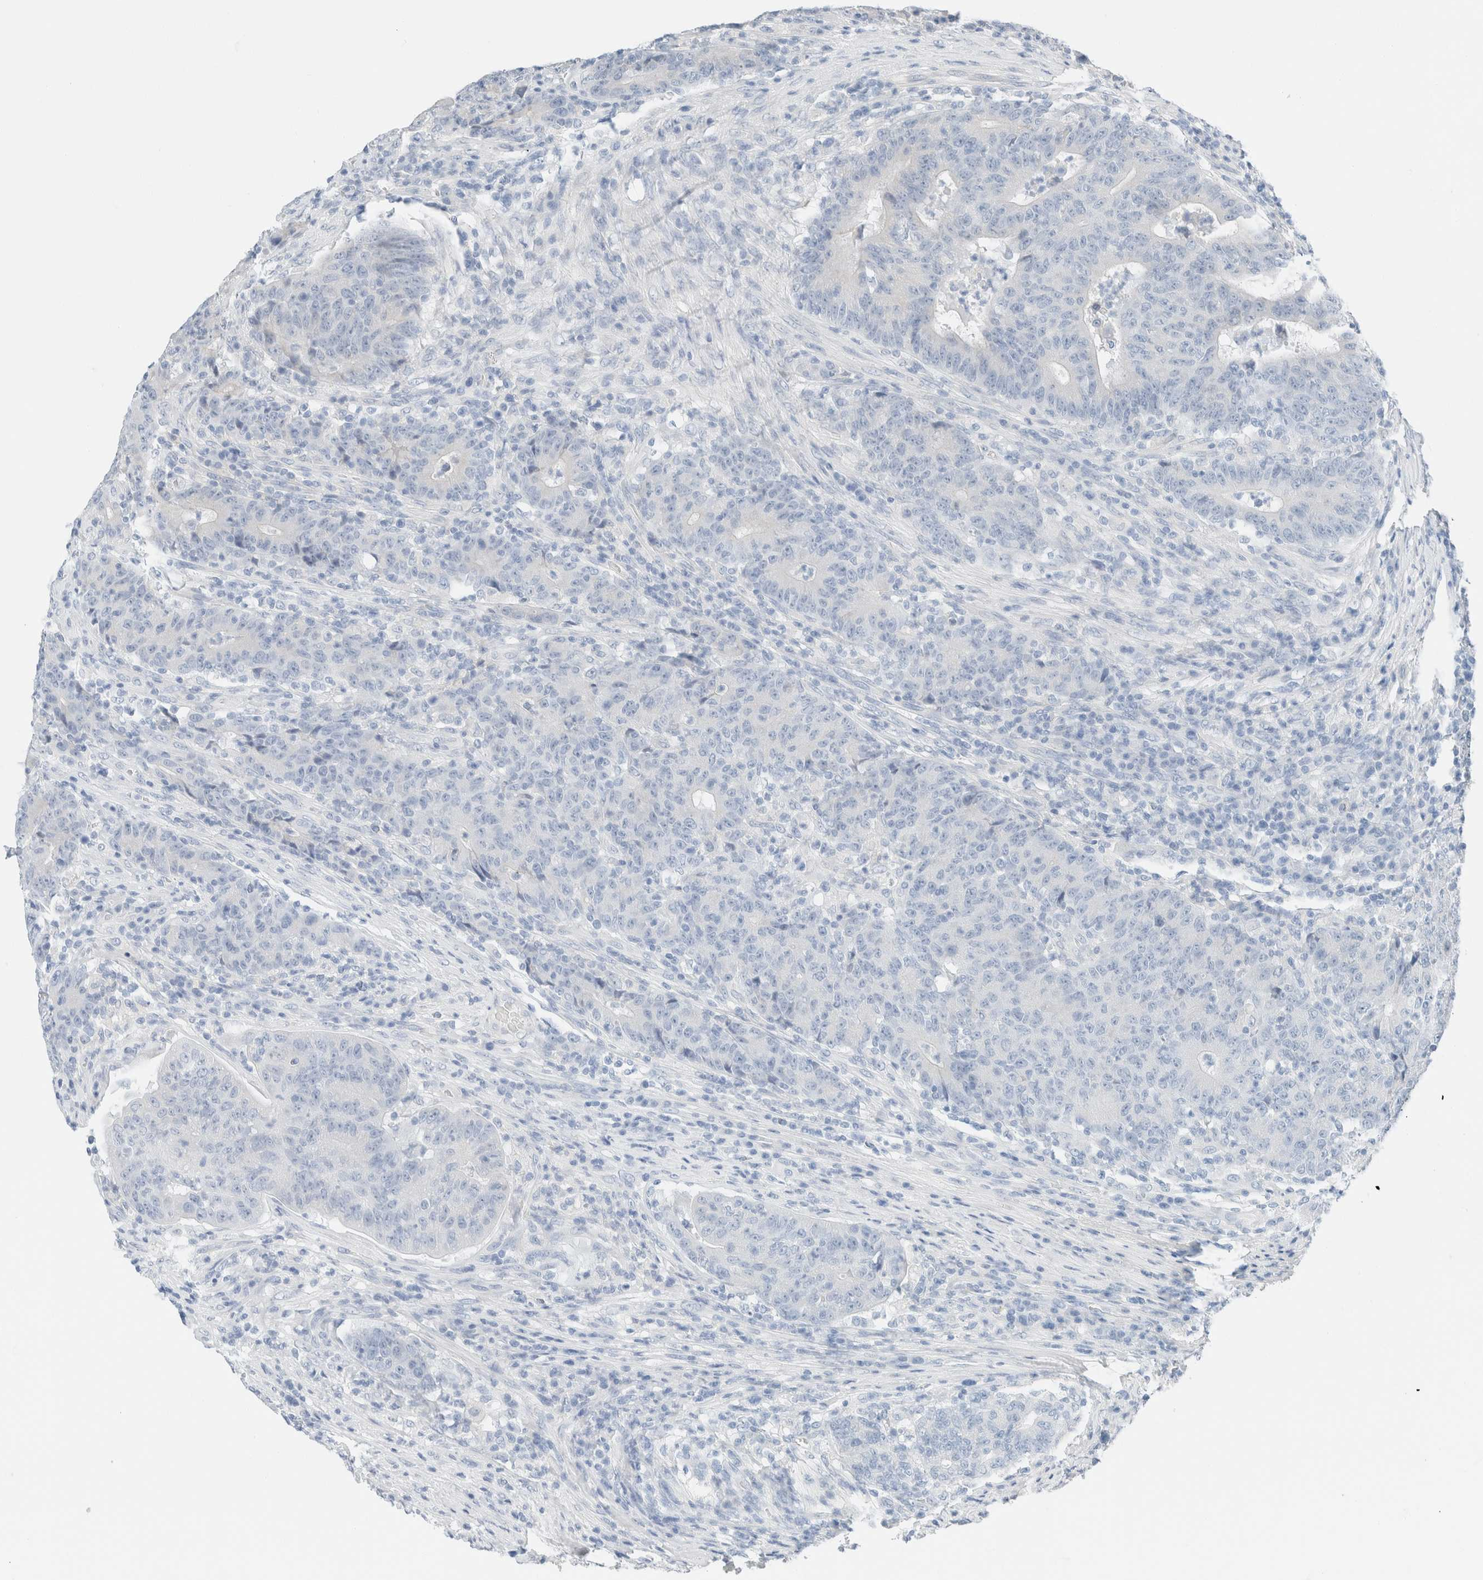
{"staining": {"intensity": "negative", "quantity": "none", "location": "none"}, "tissue": "colorectal cancer", "cell_type": "Tumor cells", "image_type": "cancer", "snomed": [{"axis": "morphology", "description": "Normal tissue, NOS"}, {"axis": "morphology", "description": "Adenocarcinoma, NOS"}, {"axis": "topography", "description": "Colon"}], "caption": "DAB (3,3'-diaminobenzidine) immunohistochemical staining of colorectal cancer reveals no significant expression in tumor cells.", "gene": "PCM1", "patient": {"sex": "female", "age": 75}}